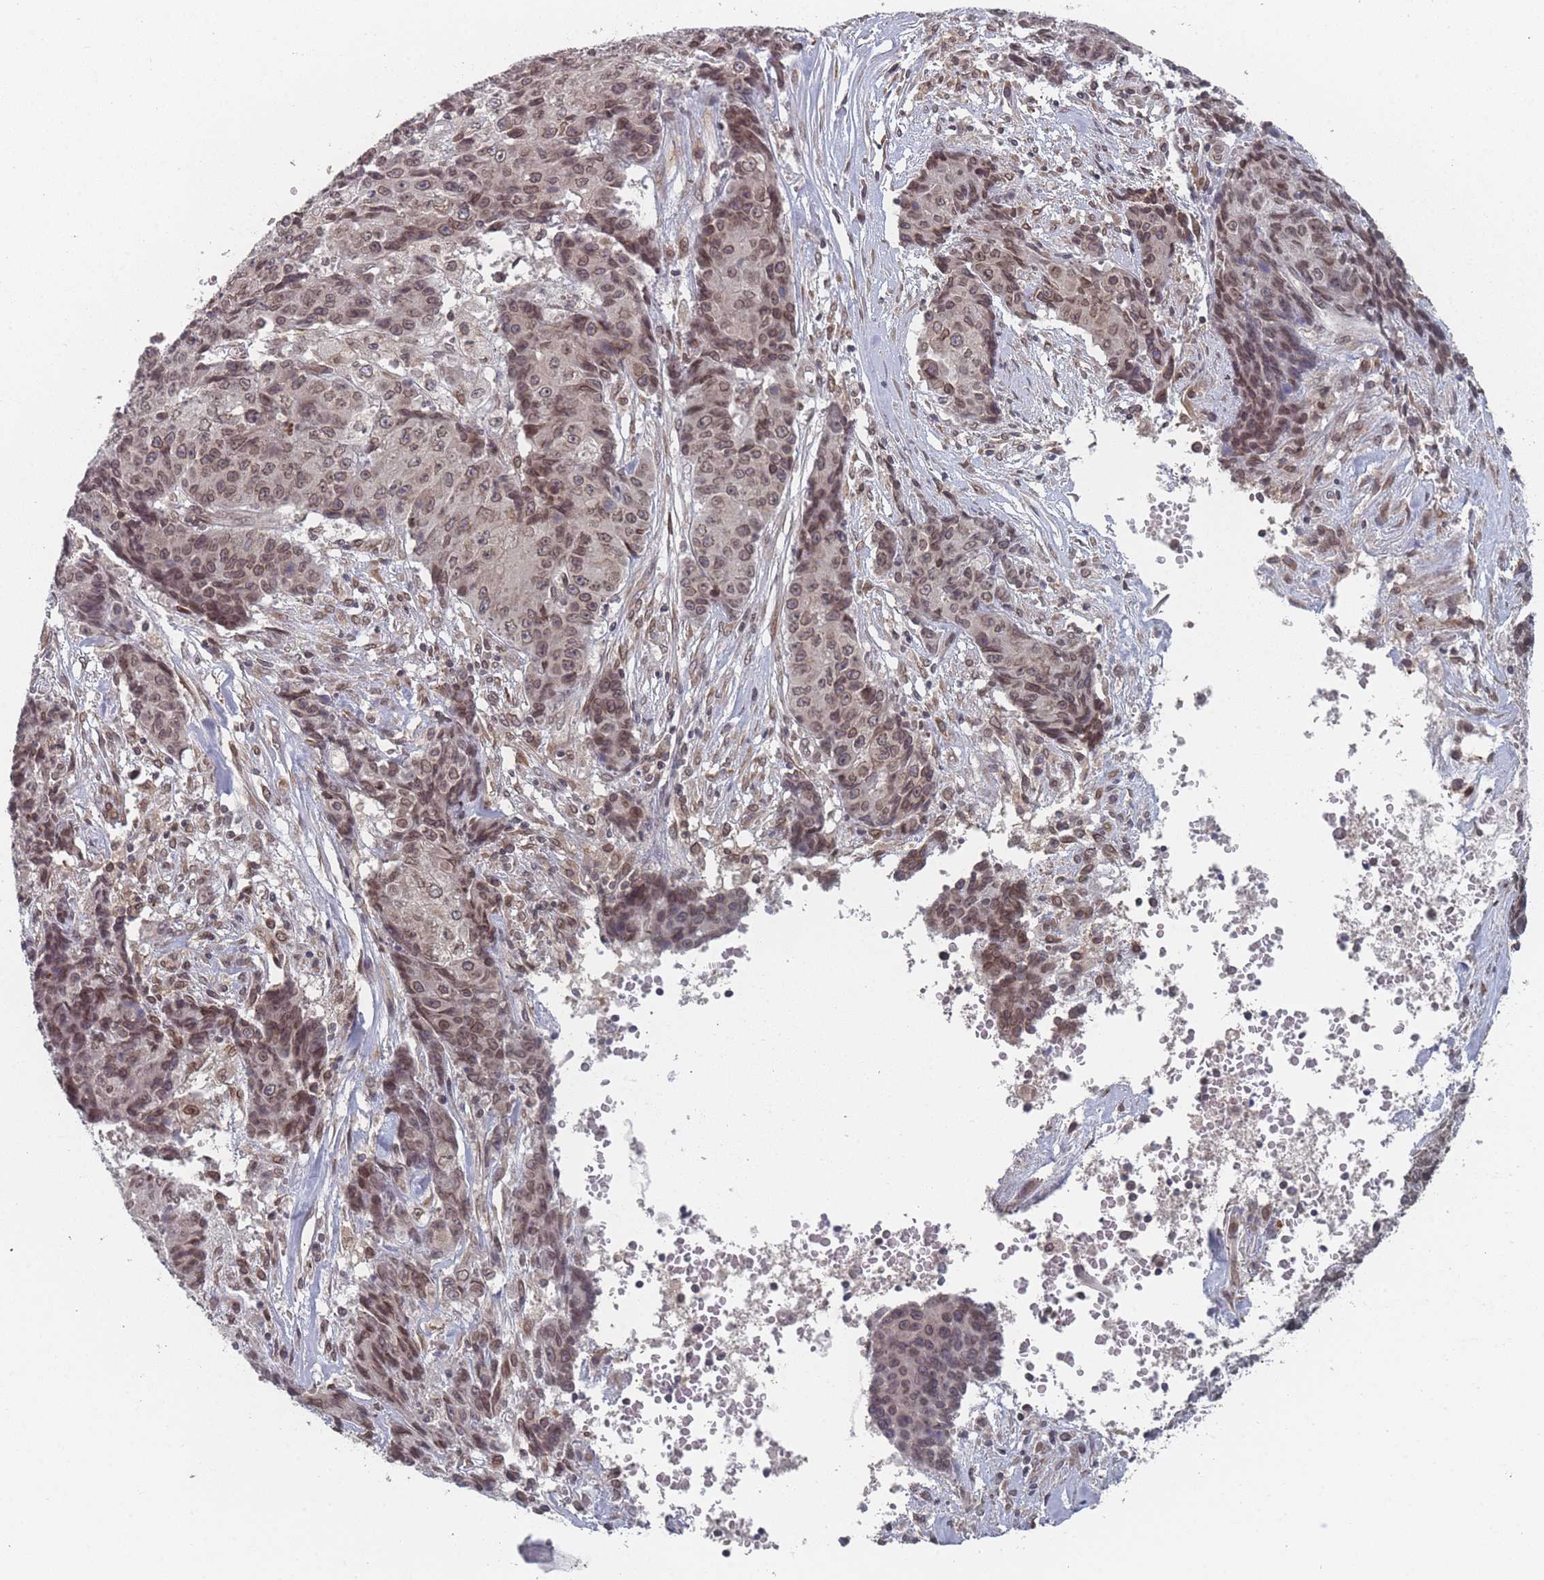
{"staining": {"intensity": "moderate", "quantity": "25%-75%", "location": "cytoplasmic/membranous,nuclear"}, "tissue": "ovarian cancer", "cell_type": "Tumor cells", "image_type": "cancer", "snomed": [{"axis": "morphology", "description": "Carcinoma, endometroid"}, {"axis": "topography", "description": "Ovary"}], "caption": "High-power microscopy captured an immunohistochemistry (IHC) histopathology image of ovarian endometroid carcinoma, revealing moderate cytoplasmic/membranous and nuclear expression in about 25%-75% of tumor cells.", "gene": "TBC1D25", "patient": {"sex": "female", "age": 42}}